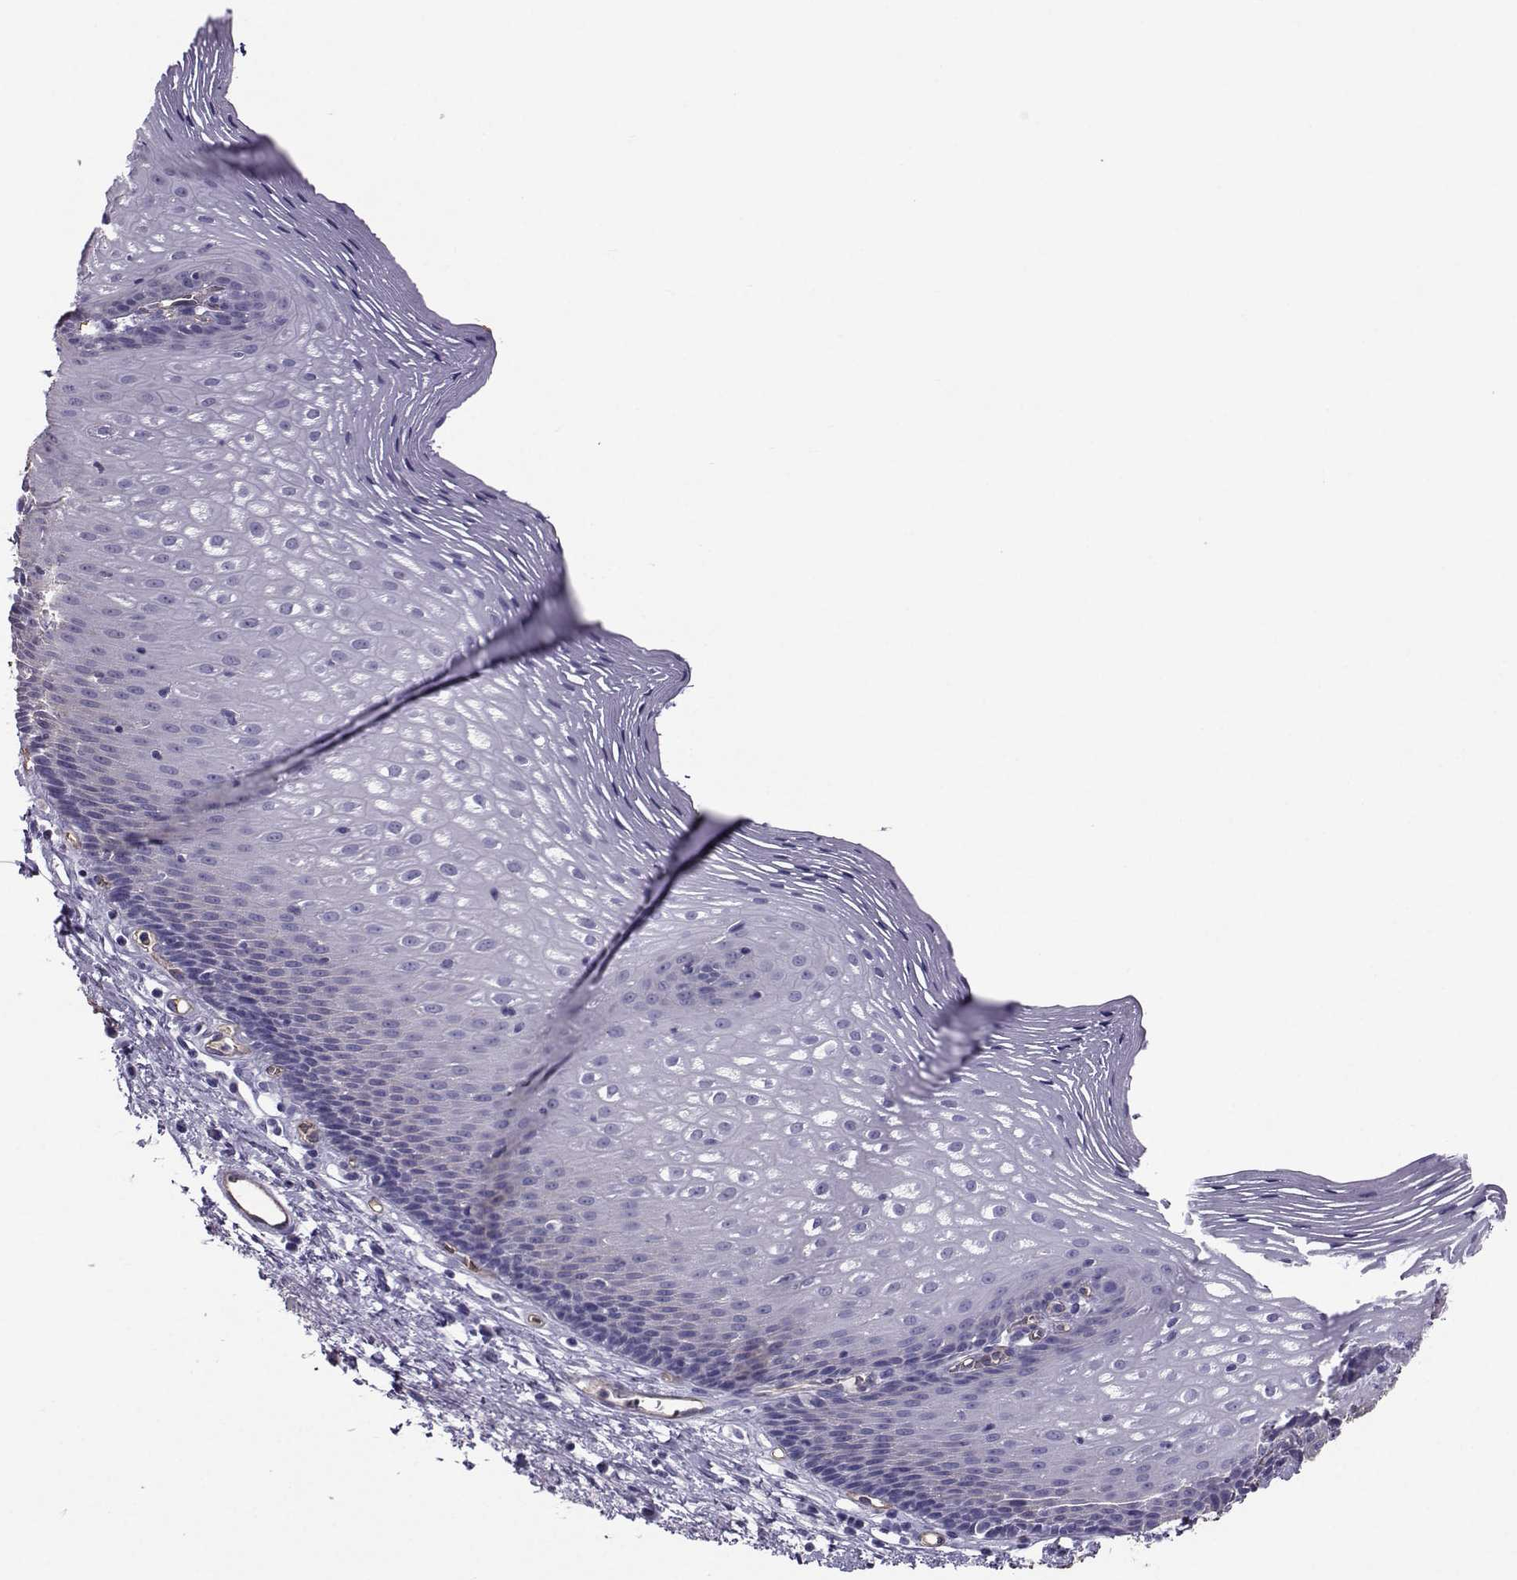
{"staining": {"intensity": "negative", "quantity": "none", "location": "none"}, "tissue": "esophagus", "cell_type": "Squamous epithelial cells", "image_type": "normal", "snomed": [{"axis": "morphology", "description": "Normal tissue, NOS"}, {"axis": "topography", "description": "Esophagus"}], "caption": "Protein analysis of benign esophagus displays no significant staining in squamous epithelial cells.", "gene": "CLUL1", "patient": {"sex": "male", "age": 76}}